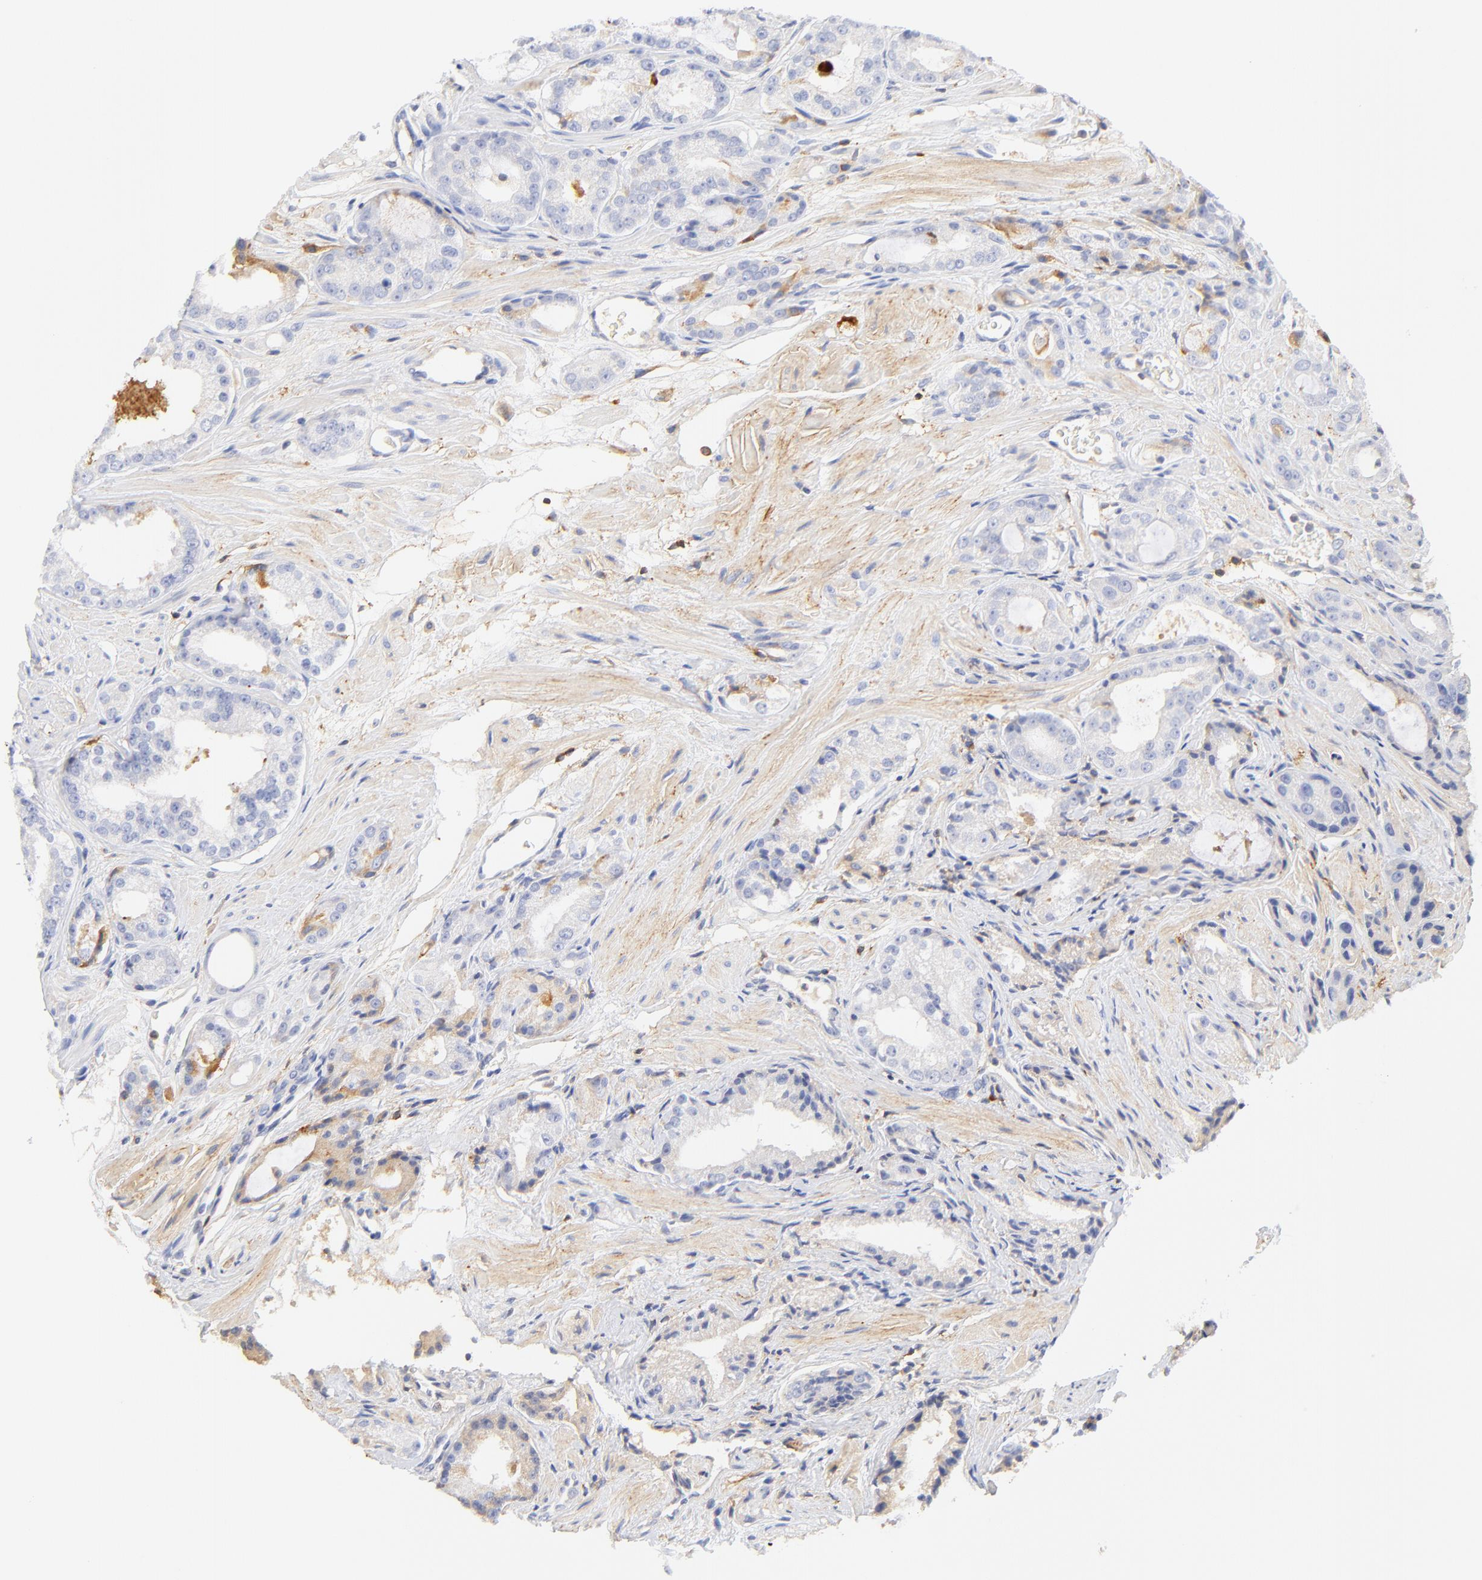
{"staining": {"intensity": "negative", "quantity": "none", "location": "none"}, "tissue": "prostate cancer", "cell_type": "Tumor cells", "image_type": "cancer", "snomed": [{"axis": "morphology", "description": "Adenocarcinoma, Medium grade"}, {"axis": "topography", "description": "Prostate"}], "caption": "A micrograph of human prostate adenocarcinoma (medium-grade) is negative for staining in tumor cells.", "gene": "MDGA2", "patient": {"sex": "male", "age": 60}}